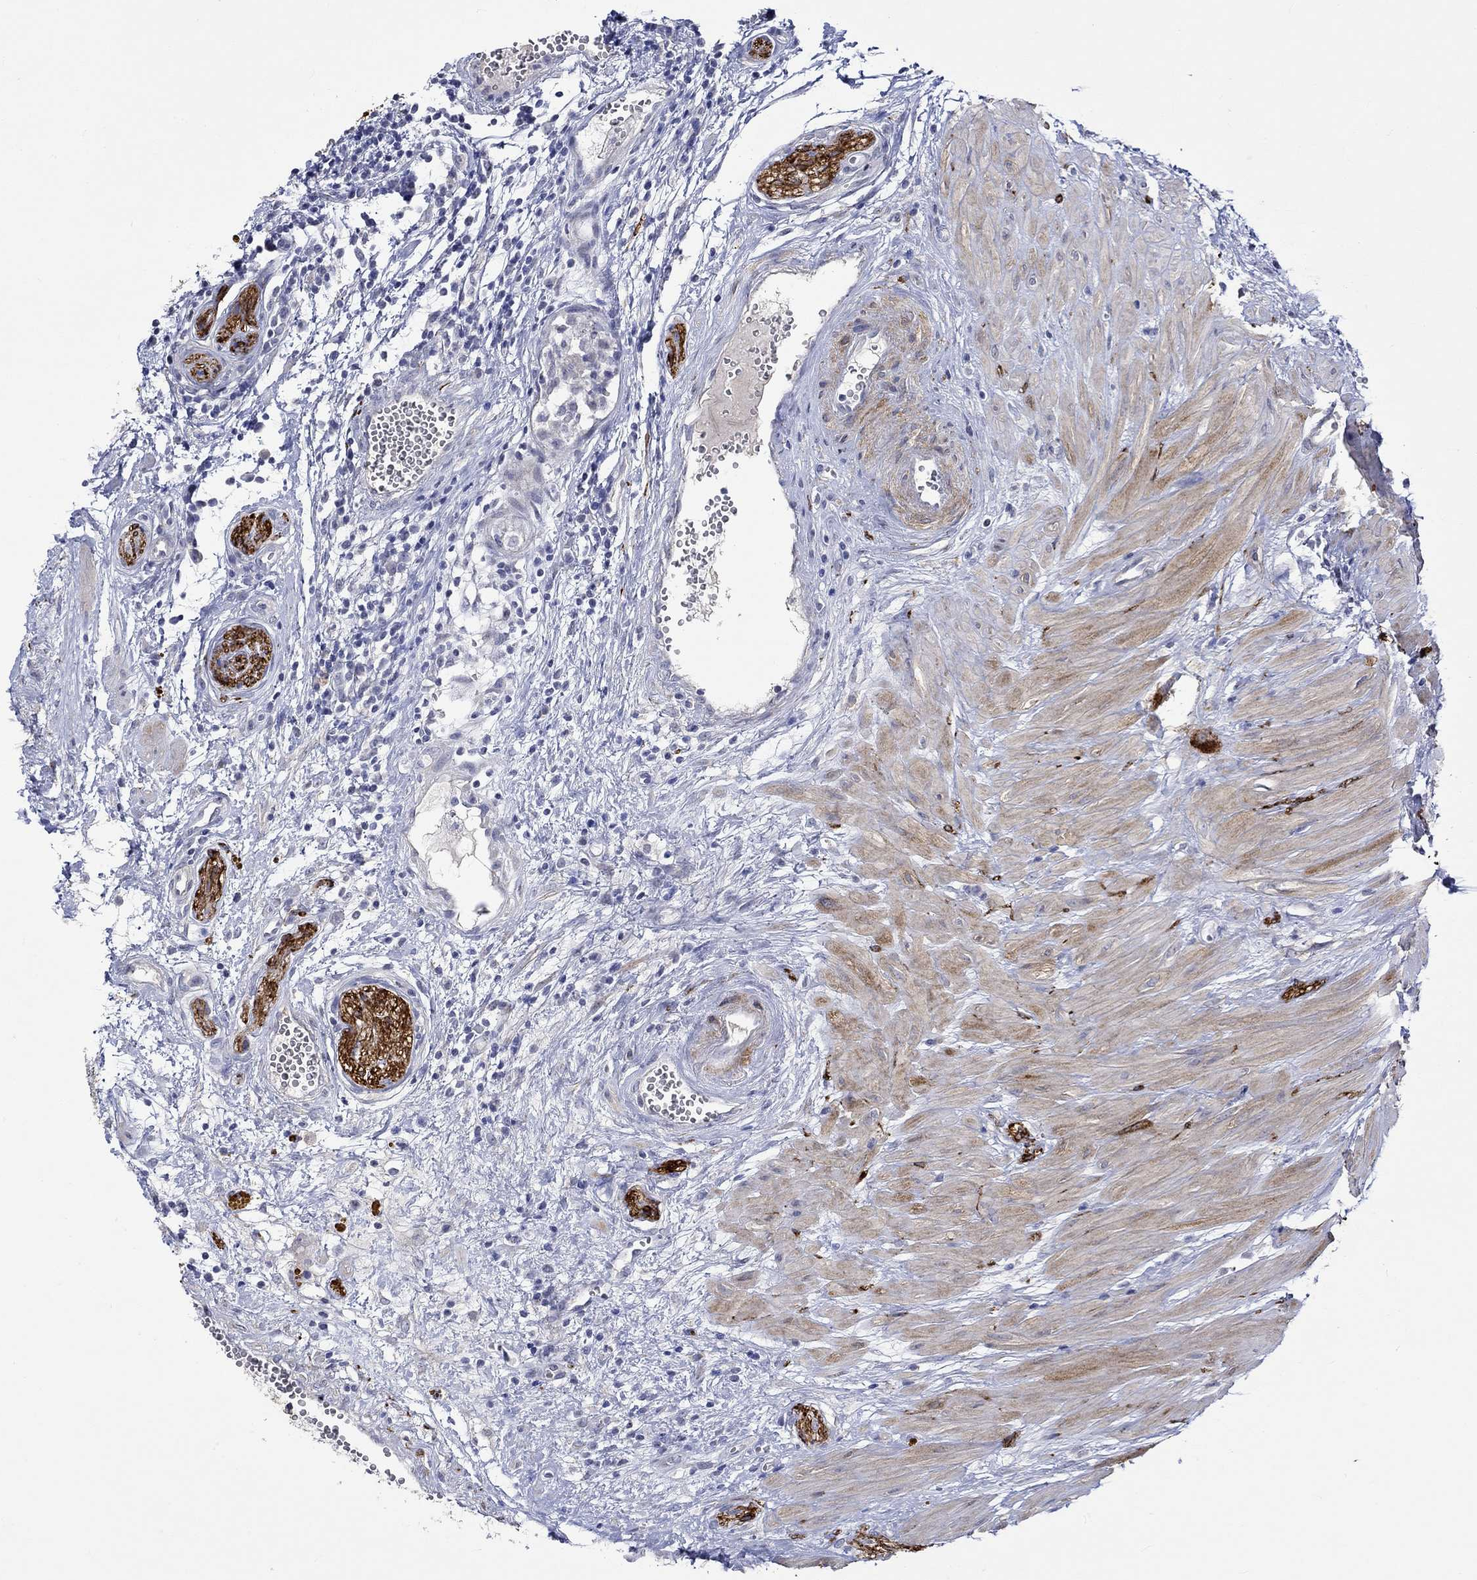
{"staining": {"intensity": "strong", "quantity": "<25%", "location": "cytoplasmic/membranous"}, "tissue": "seminal vesicle", "cell_type": "Glandular cells", "image_type": "normal", "snomed": [{"axis": "morphology", "description": "Normal tissue, NOS"}, {"axis": "morphology", "description": "Urothelial carcinoma, NOS"}, {"axis": "topography", "description": "Urinary bladder"}, {"axis": "topography", "description": "Seminal veicle"}], "caption": "Glandular cells exhibit strong cytoplasmic/membranous positivity in approximately <25% of cells in normal seminal vesicle.", "gene": "CRYAB", "patient": {"sex": "male", "age": 76}}